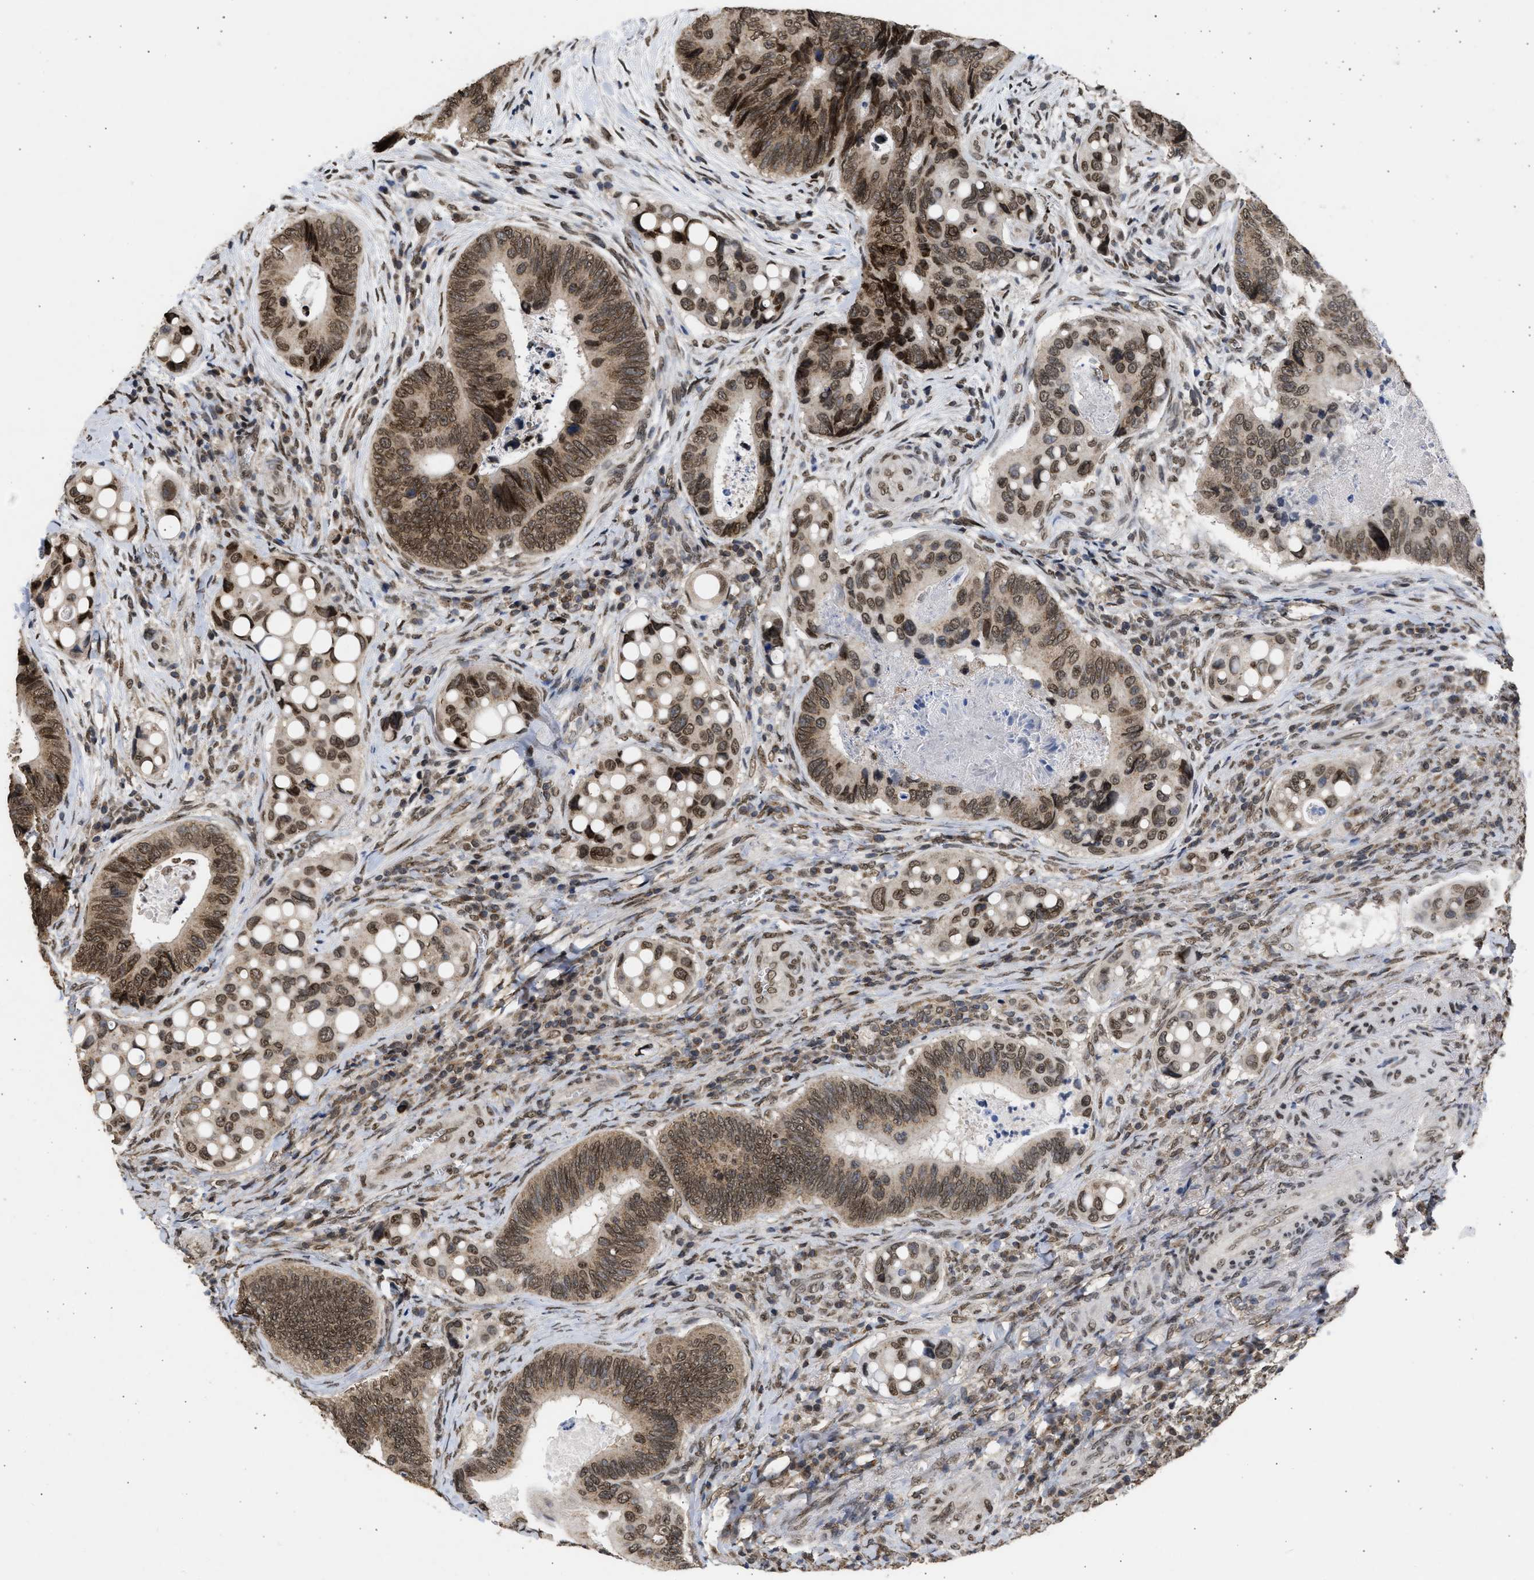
{"staining": {"intensity": "moderate", "quantity": ">75%", "location": "cytoplasmic/membranous,nuclear"}, "tissue": "colorectal cancer", "cell_type": "Tumor cells", "image_type": "cancer", "snomed": [{"axis": "morphology", "description": "Inflammation, NOS"}, {"axis": "morphology", "description": "Adenocarcinoma, NOS"}, {"axis": "topography", "description": "Colon"}], "caption": "Moderate cytoplasmic/membranous and nuclear expression for a protein is seen in about >75% of tumor cells of colorectal adenocarcinoma using immunohistochemistry.", "gene": "NUP35", "patient": {"sex": "male", "age": 72}}